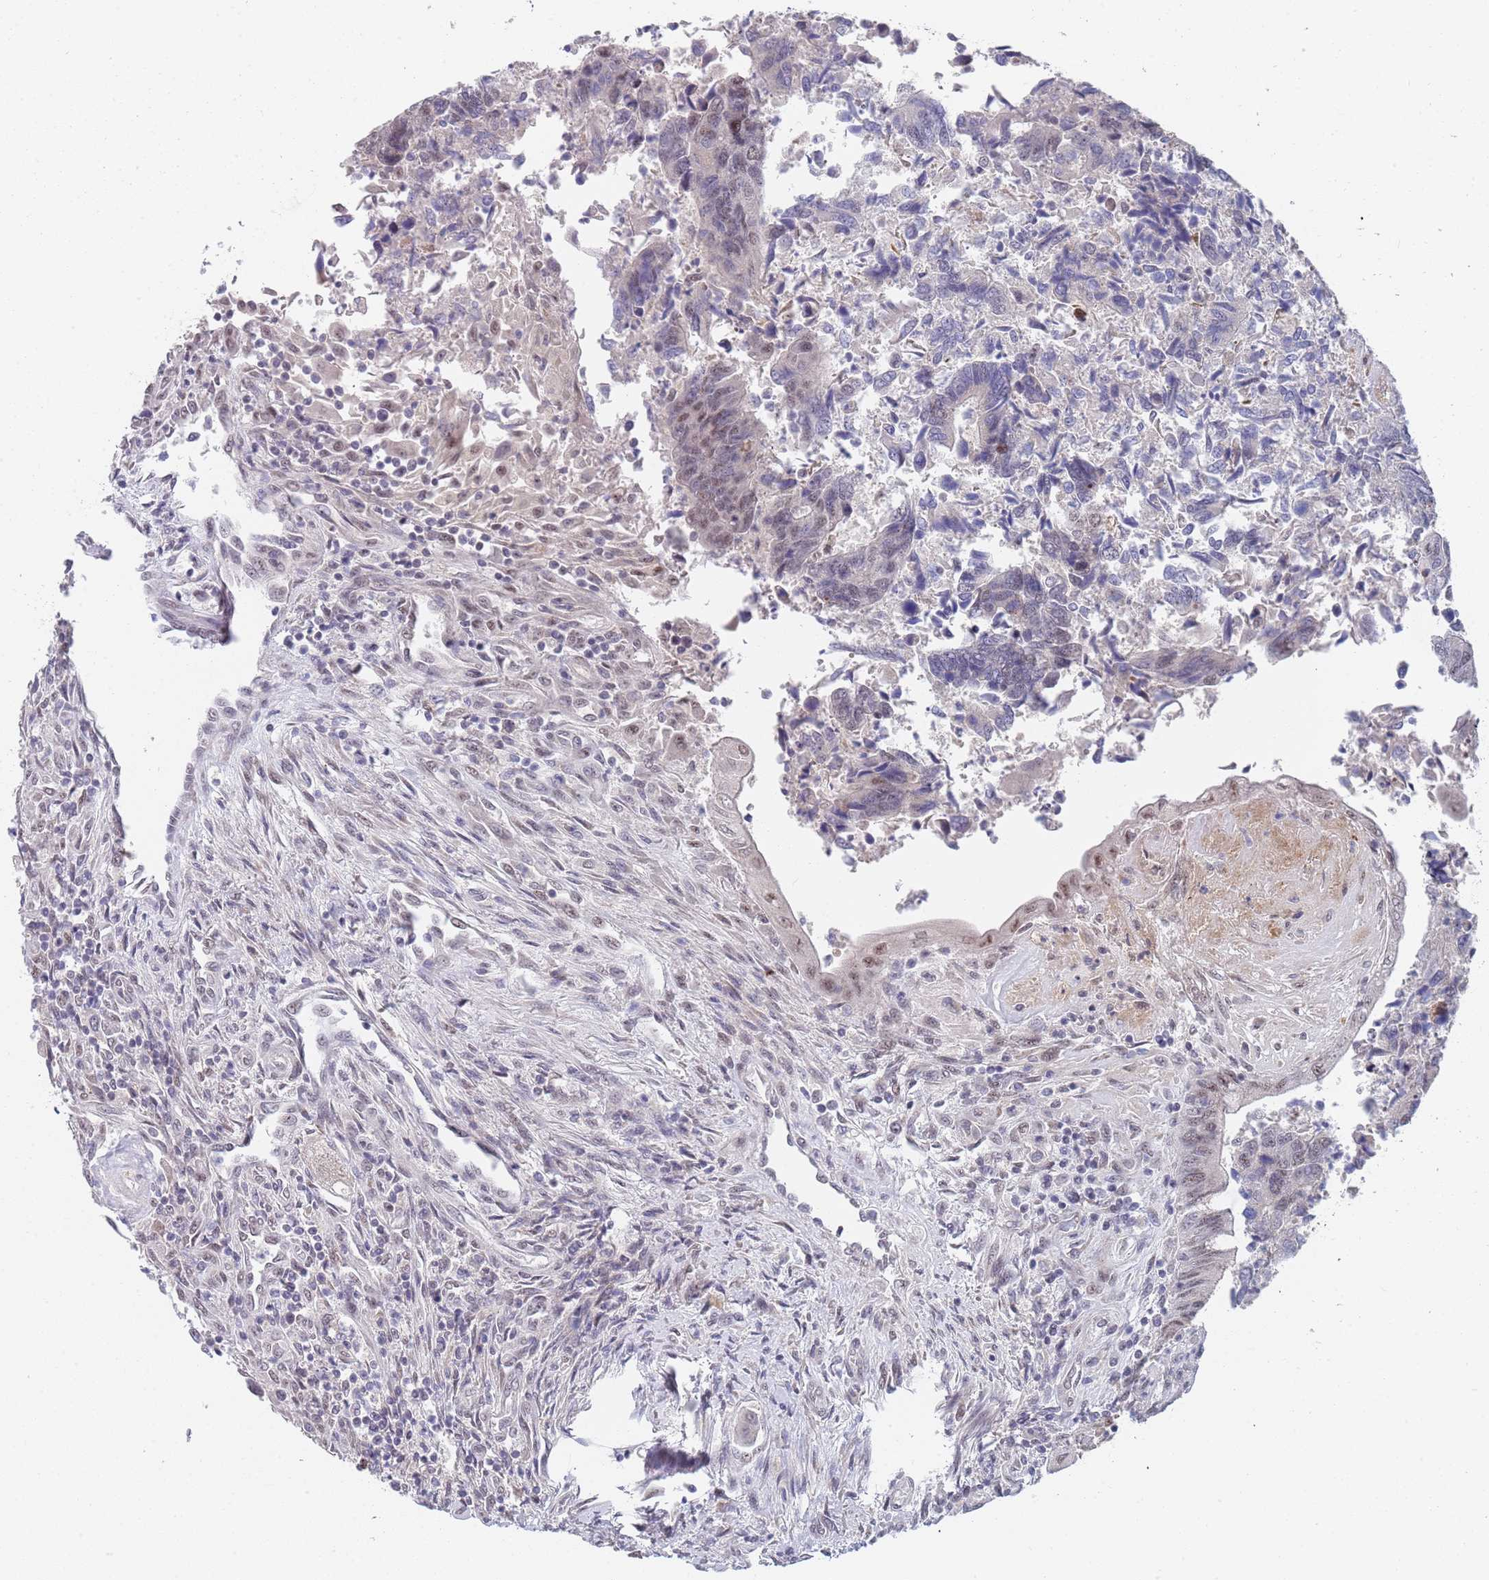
{"staining": {"intensity": "weak", "quantity": "<25%", "location": "nuclear"}, "tissue": "colorectal cancer", "cell_type": "Tumor cells", "image_type": "cancer", "snomed": [{"axis": "morphology", "description": "Adenocarcinoma, NOS"}, {"axis": "topography", "description": "Colon"}], "caption": "Micrograph shows no significant protein positivity in tumor cells of colorectal adenocarcinoma.", "gene": "PLCL2", "patient": {"sex": "female", "age": 67}}